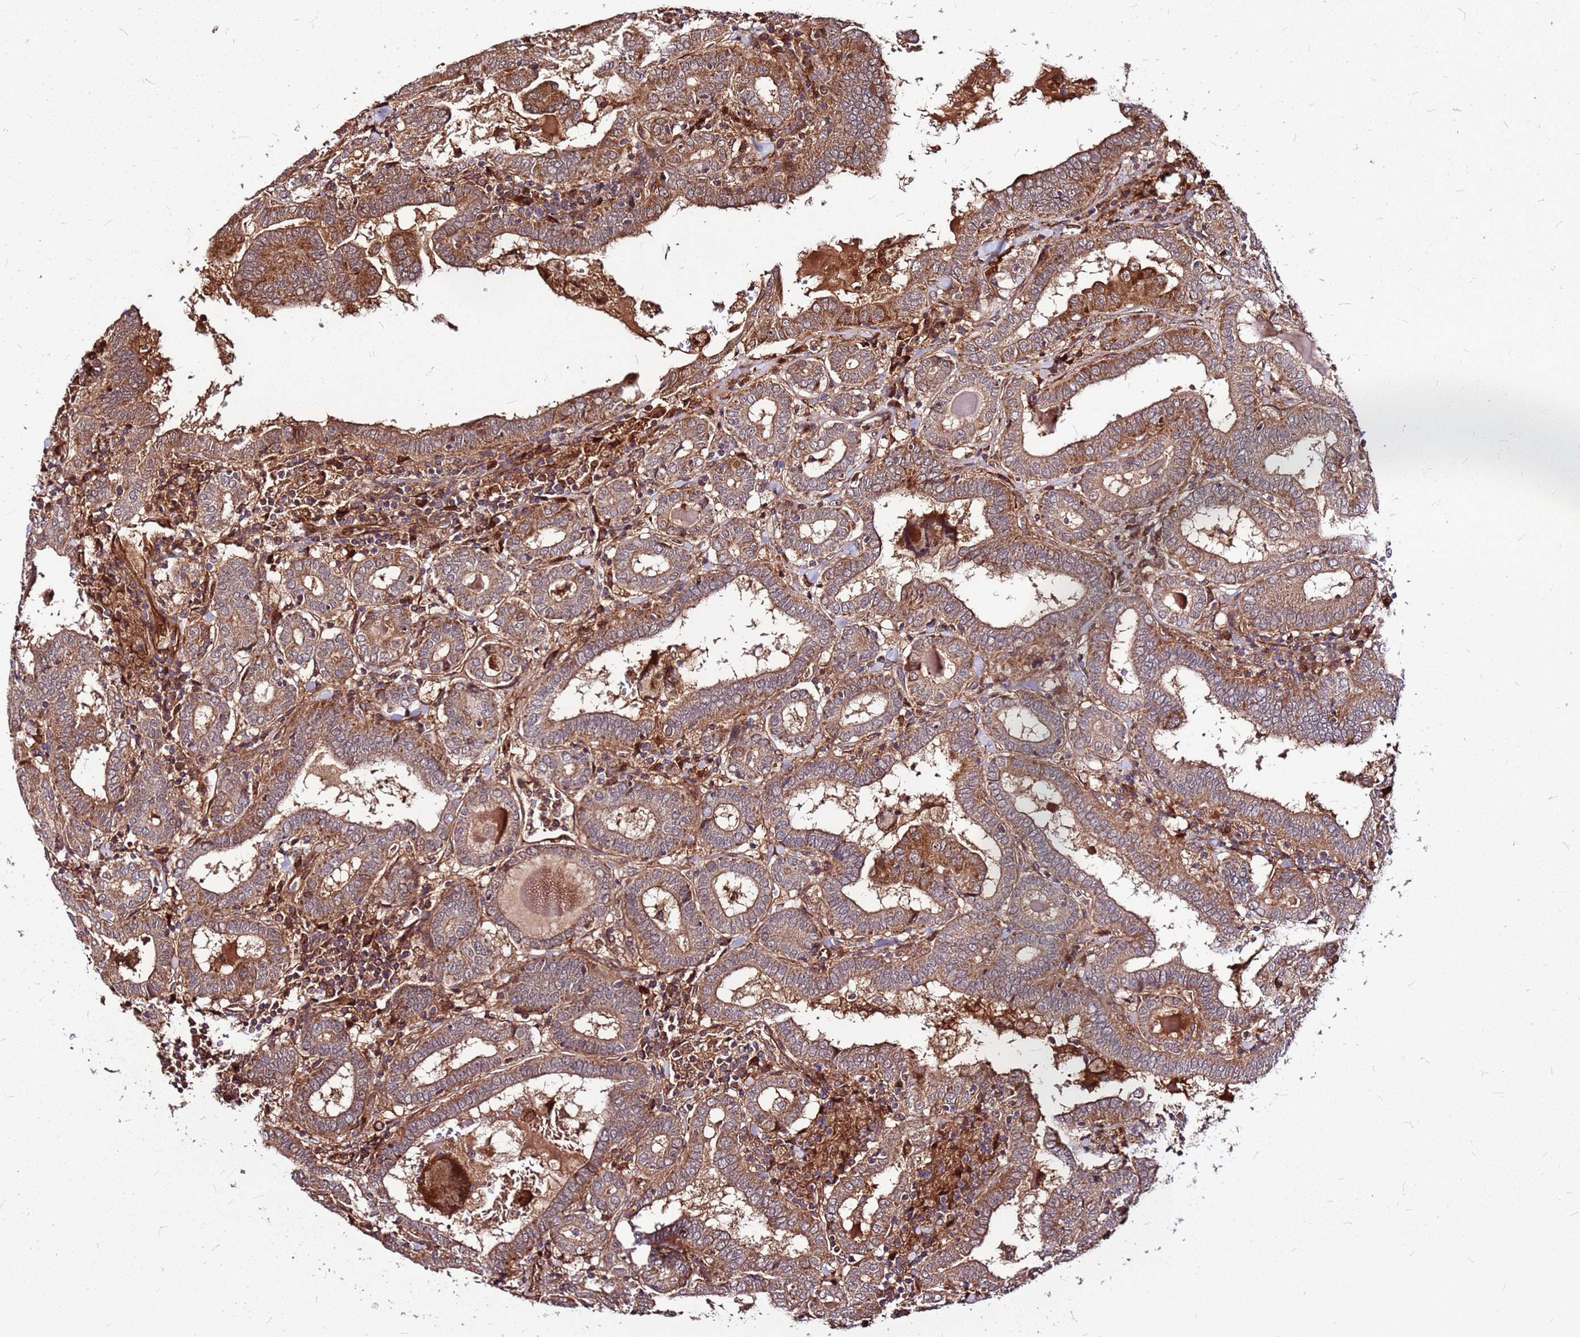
{"staining": {"intensity": "moderate", "quantity": ">75%", "location": "cytoplasmic/membranous"}, "tissue": "thyroid cancer", "cell_type": "Tumor cells", "image_type": "cancer", "snomed": [{"axis": "morphology", "description": "Papillary adenocarcinoma, NOS"}, {"axis": "topography", "description": "Thyroid gland"}], "caption": "Immunohistochemical staining of thyroid cancer reveals moderate cytoplasmic/membranous protein staining in approximately >75% of tumor cells.", "gene": "LYPLAL1", "patient": {"sex": "female", "age": 72}}